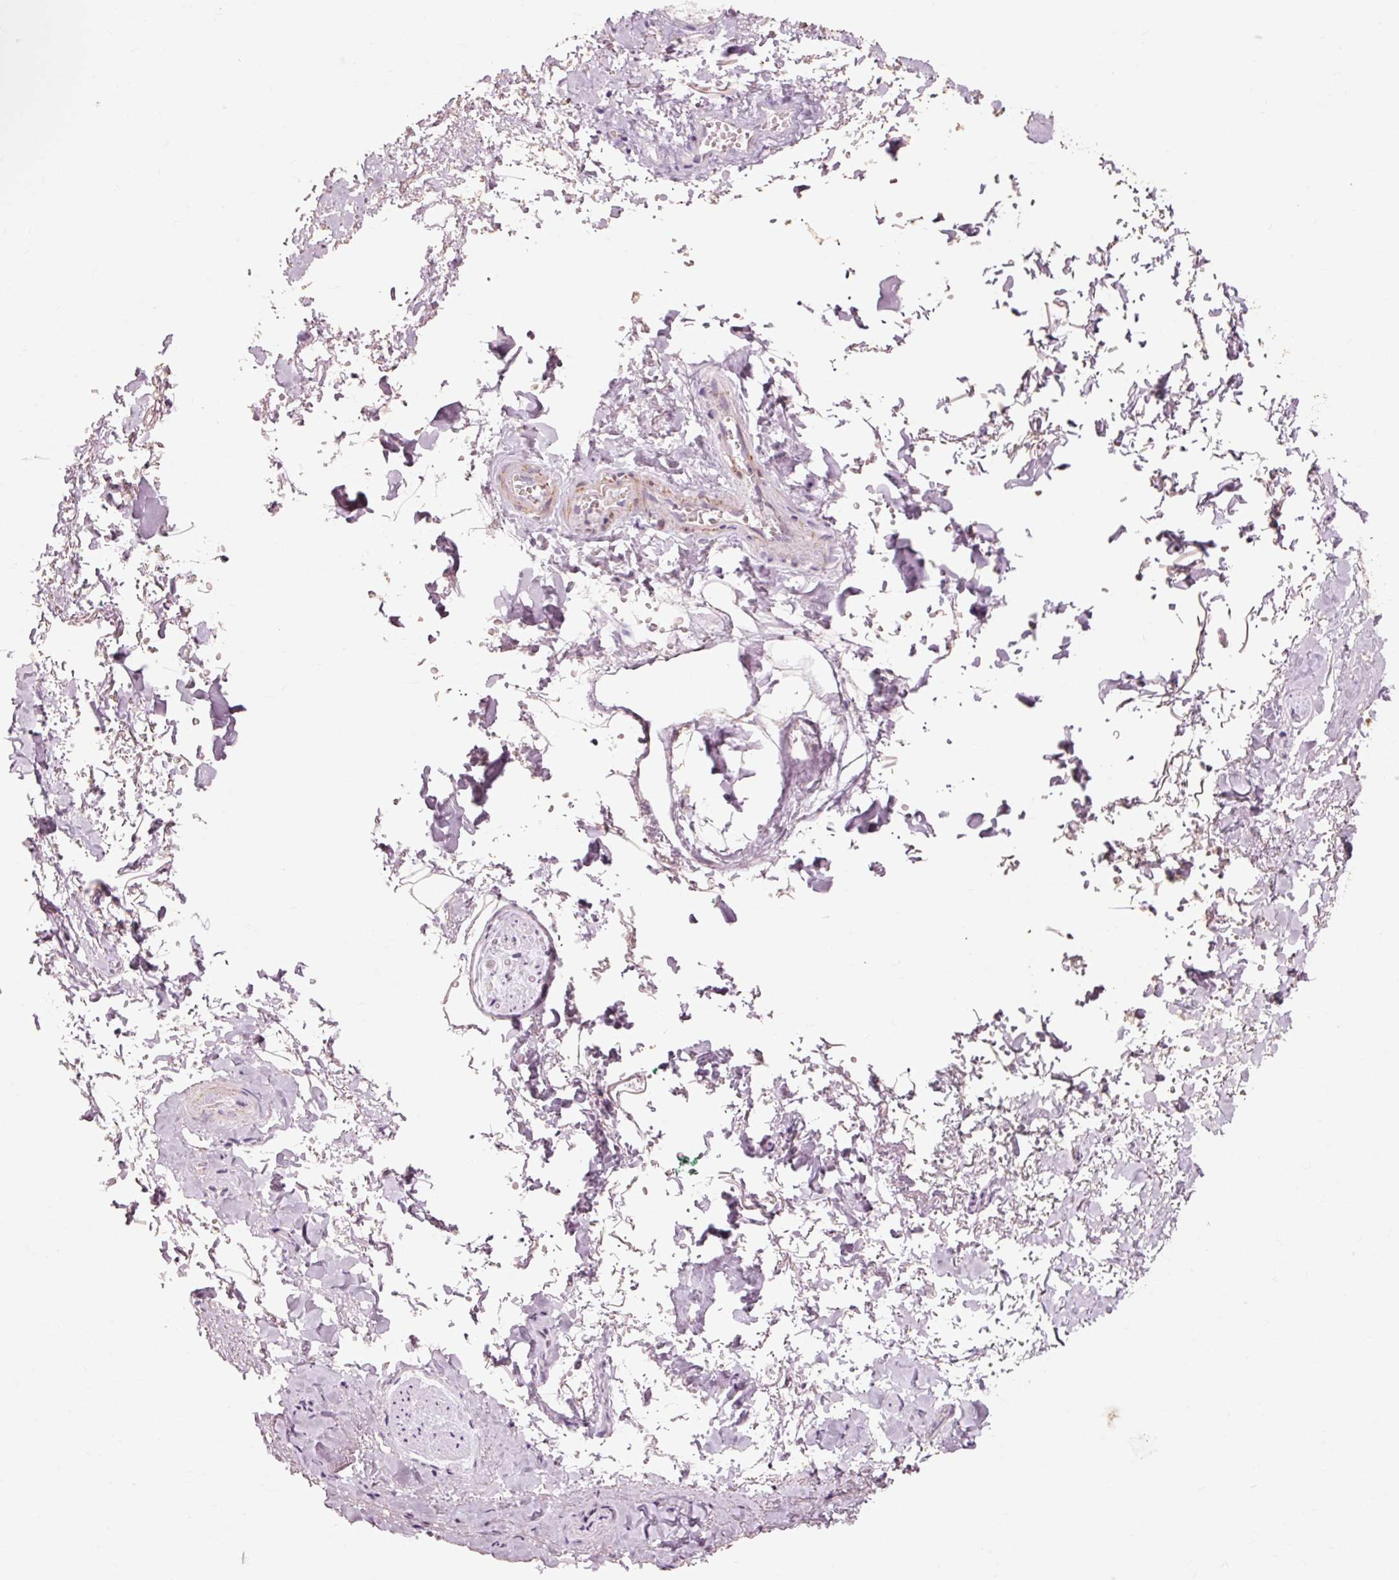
{"staining": {"intensity": "negative", "quantity": "none", "location": "none"}, "tissue": "adipose tissue", "cell_type": "Adipocytes", "image_type": "normal", "snomed": [{"axis": "morphology", "description": "Normal tissue, NOS"}, {"axis": "topography", "description": "Vulva"}, {"axis": "topography", "description": "Vagina"}, {"axis": "topography", "description": "Peripheral nerve tissue"}], "caption": "Immunohistochemistry of normal human adipose tissue demonstrates no positivity in adipocytes.", "gene": "TRIM73", "patient": {"sex": "female", "age": 66}}